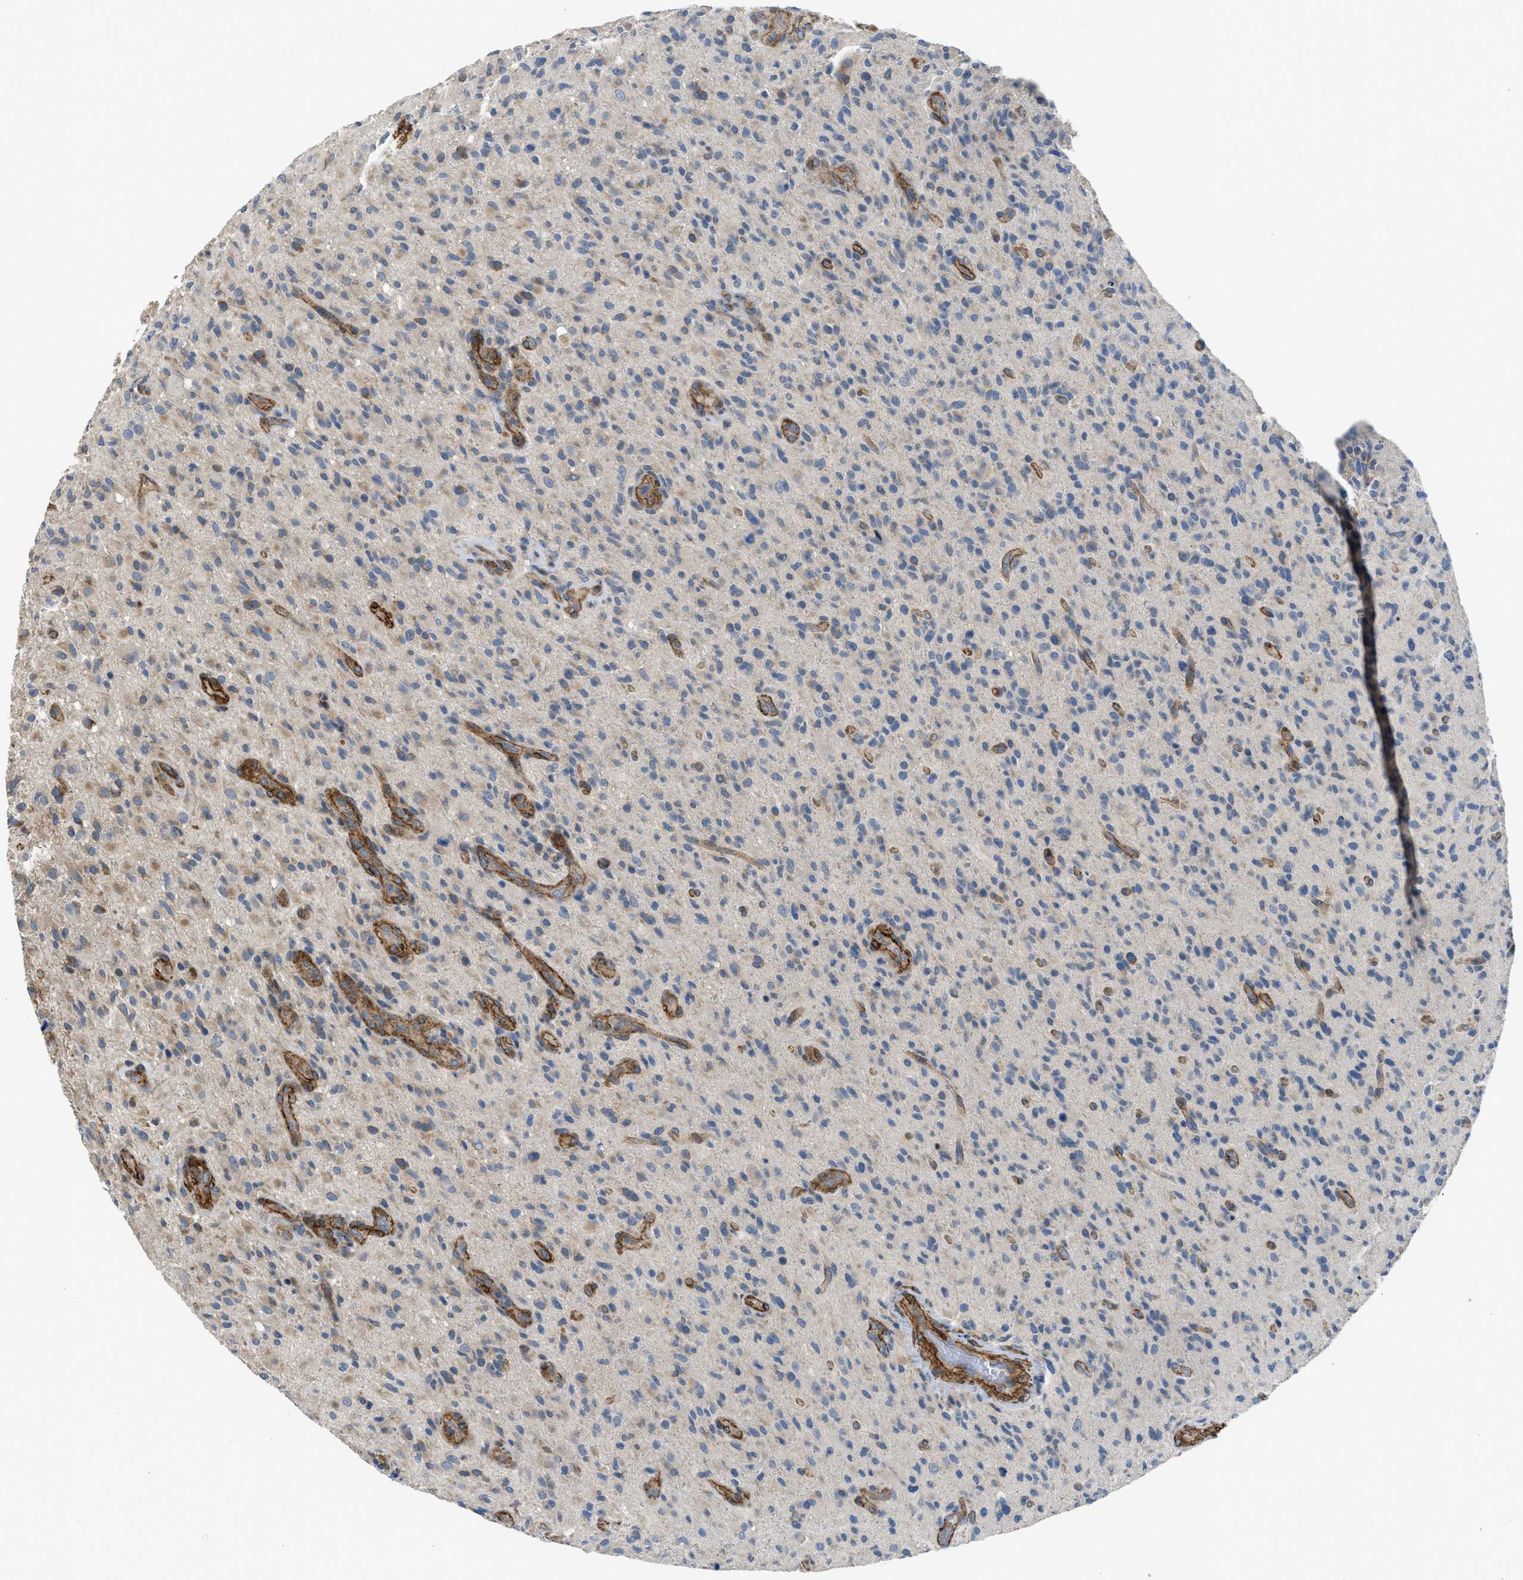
{"staining": {"intensity": "moderate", "quantity": "<25%", "location": "cytoplasmic/membranous"}, "tissue": "glioma", "cell_type": "Tumor cells", "image_type": "cancer", "snomed": [{"axis": "morphology", "description": "Glioma, malignant, High grade"}, {"axis": "topography", "description": "Brain"}], "caption": "This is an image of immunohistochemistry (IHC) staining of malignant glioma (high-grade), which shows moderate expression in the cytoplasmic/membranous of tumor cells.", "gene": "BMPR1A", "patient": {"sex": "male", "age": 71}}